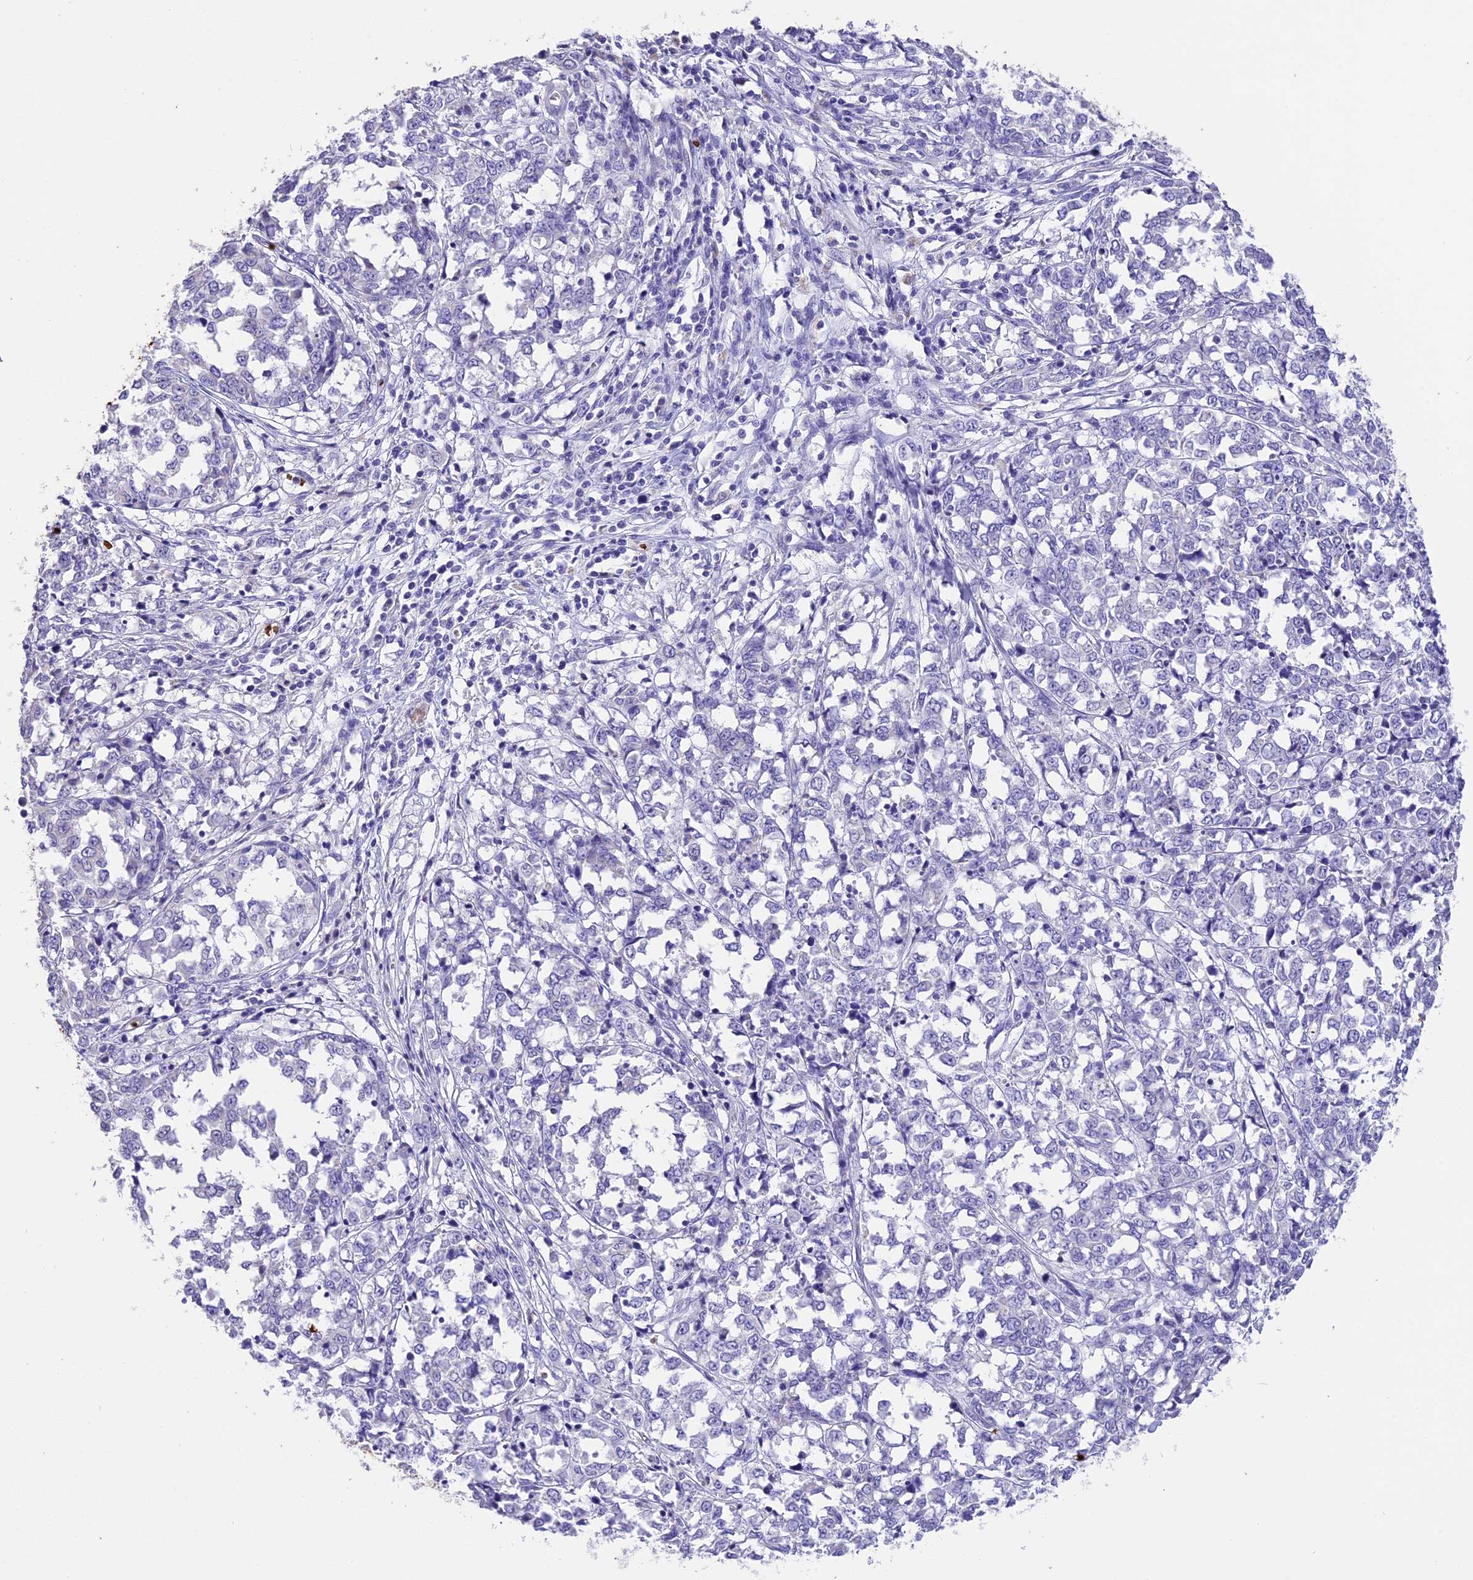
{"staining": {"intensity": "negative", "quantity": "none", "location": "none"}, "tissue": "melanoma", "cell_type": "Tumor cells", "image_type": "cancer", "snomed": [{"axis": "morphology", "description": "Malignant melanoma, NOS"}, {"axis": "topography", "description": "Skin"}], "caption": "Melanoma was stained to show a protein in brown. There is no significant expression in tumor cells.", "gene": "TNNC2", "patient": {"sex": "female", "age": 72}}